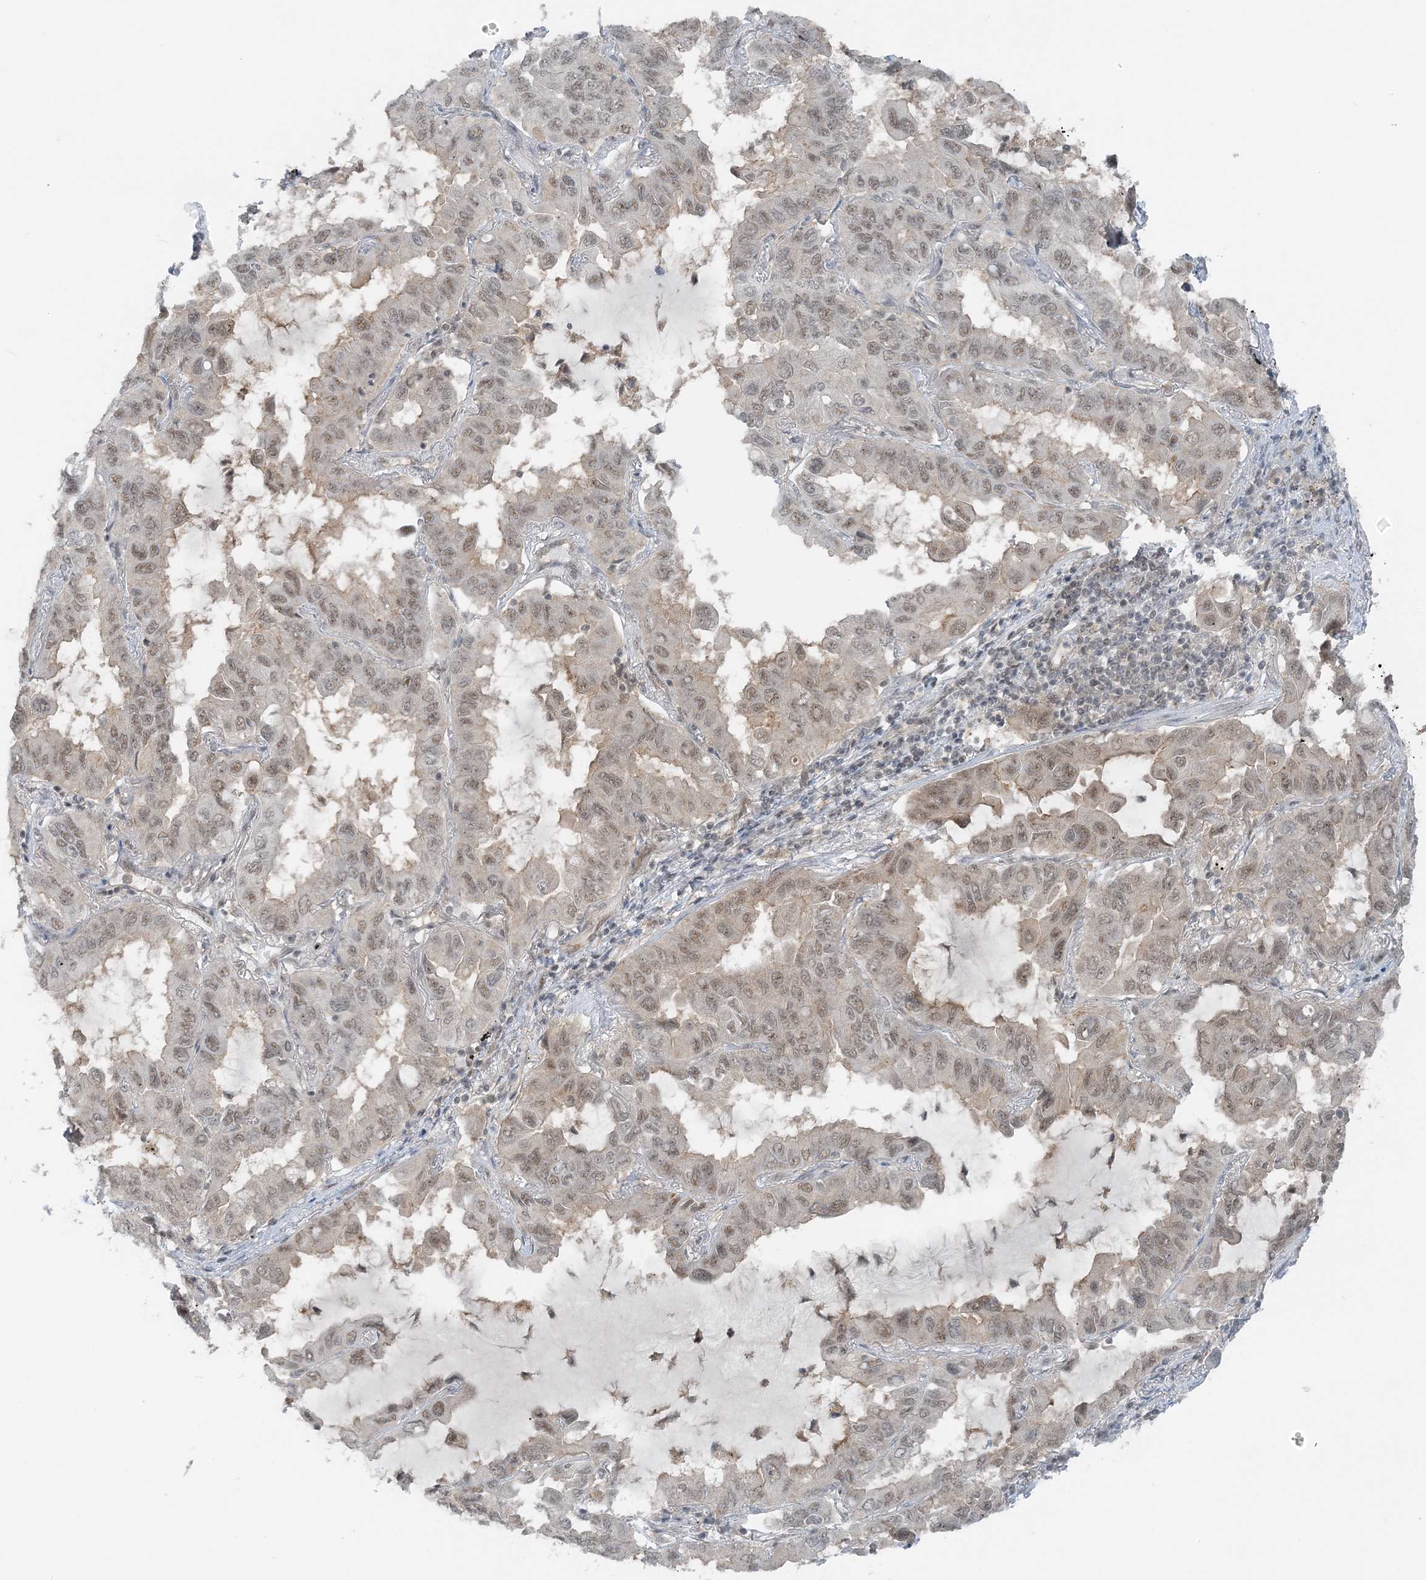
{"staining": {"intensity": "weak", "quantity": "25%-75%", "location": "nuclear"}, "tissue": "lung cancer", "cell_type": "Tumor cells", "image_type": "cancer", "snomed": [{"axis": "morphology", "description": "Adenocarcinoma, NOS"}, {"axis": "topography", "description": "Lung"}], "caption": "A brown stain shows weak nuclear expression of a protein in lung cancer (adenocarcinoma) tumor cells.", "gene": "ATP11A", "patient": {"sex": "male", "age": 64}}